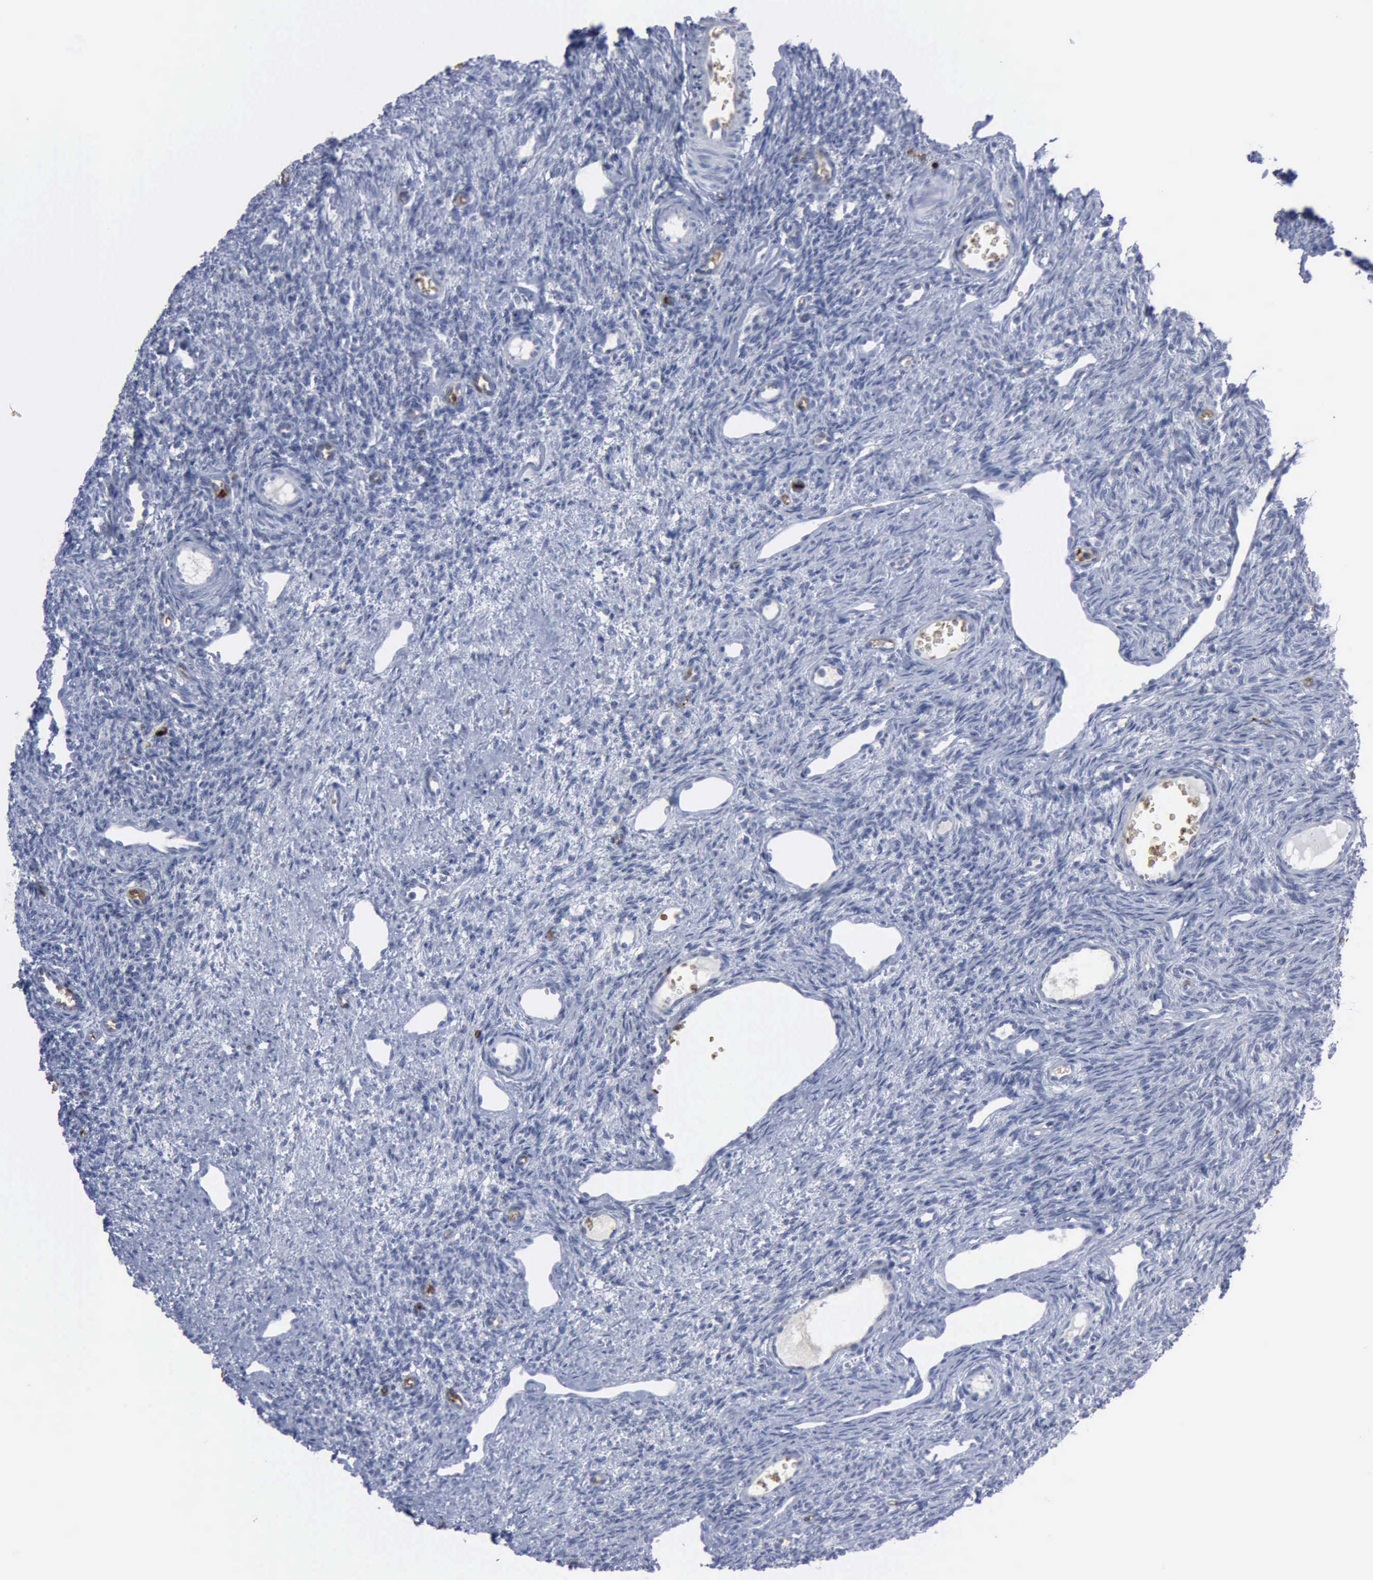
{"staining": {"intensity": "negative", "quantity": "none", "location": "none"}, "tissue": "ovary", "cell_type": "Follicle cells", "image_type": "normal", "snomed": [{"axis": "morphology", "description": "Normal tissue, NOS"}, {"axis": "topography", "description": "Ovary"}], "caption": "Immunohistochemical staining of unremarkable human ovary shows no significant expression in follicle cells.", "gene": "TGFB1", "patient": {"sex": "female", "age": 33}}